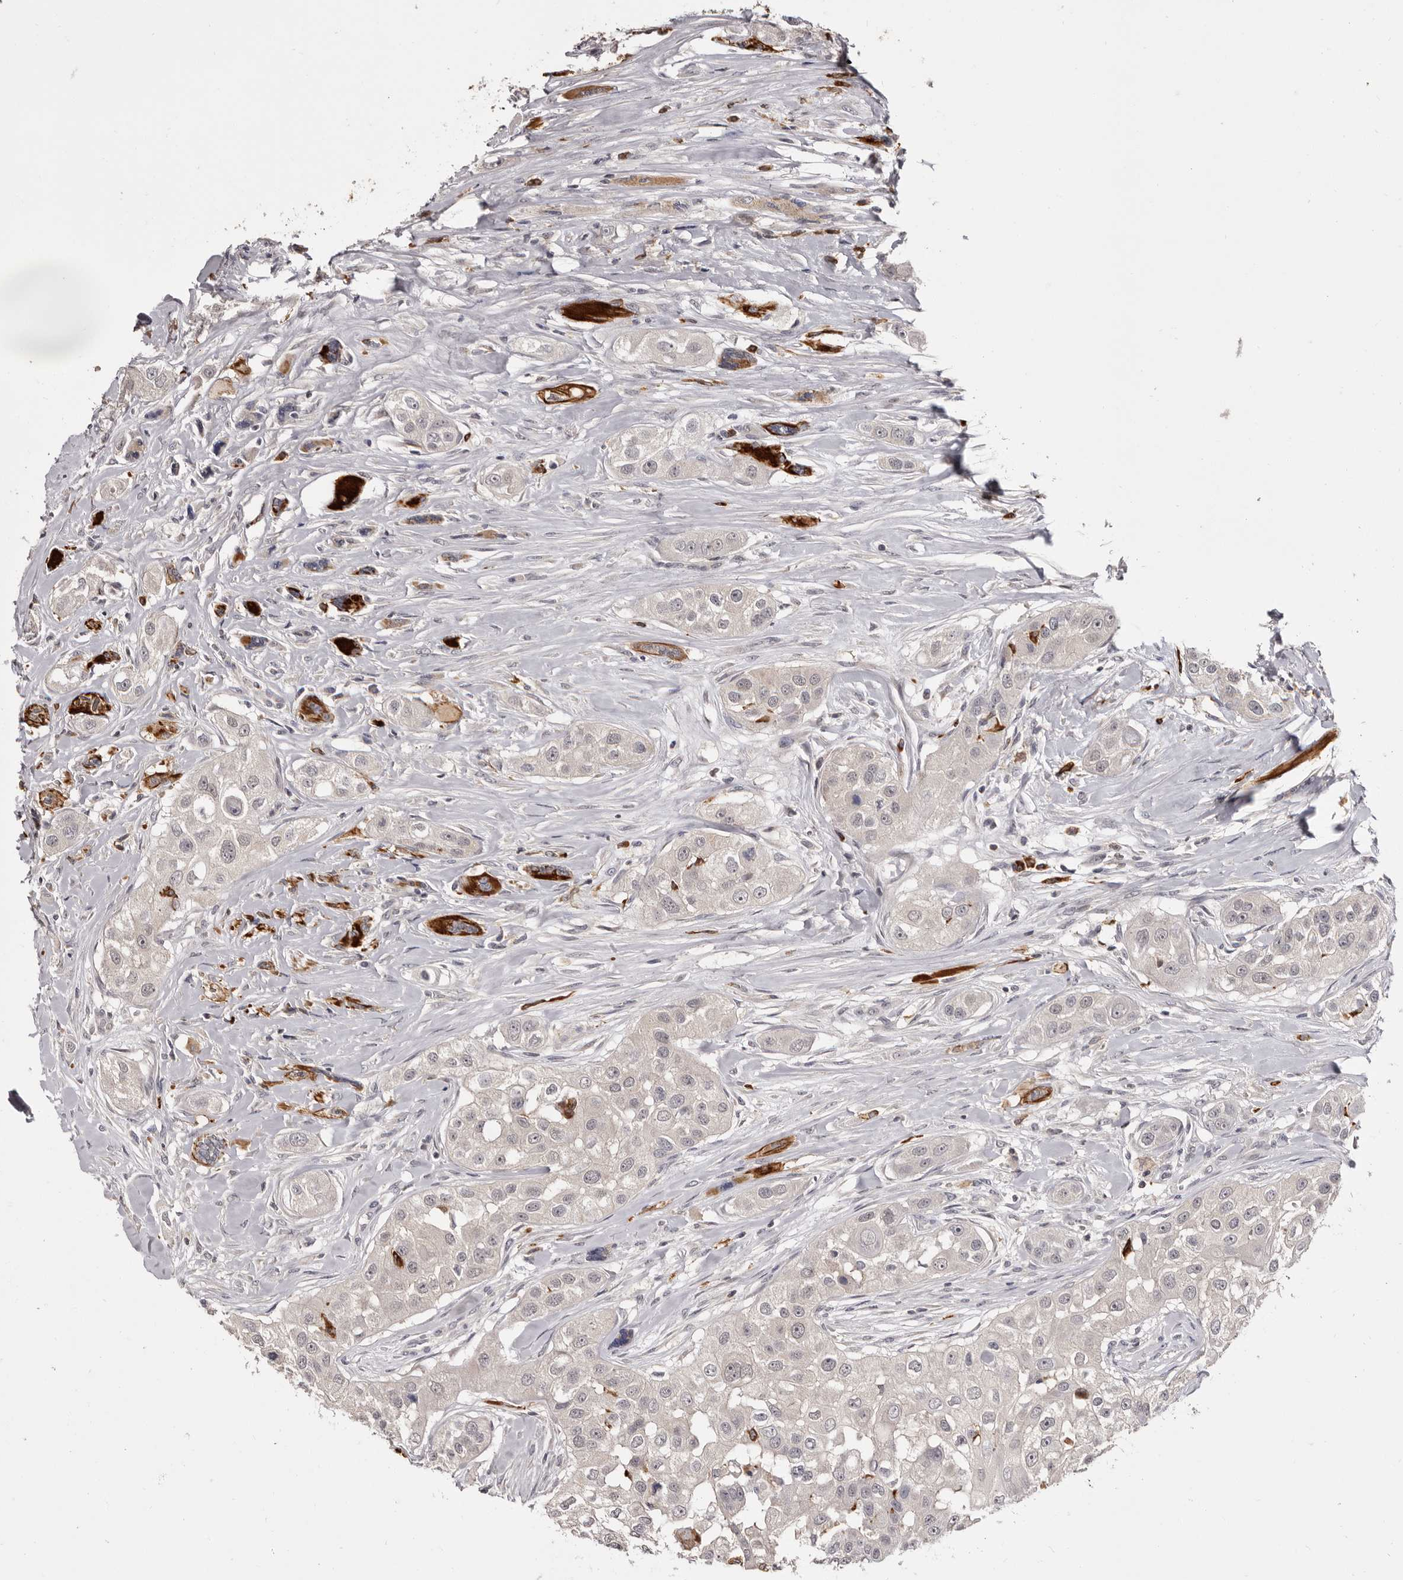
{"staining": {"intensity": "negative", "quantity": "none", "location": "none"}, "tissue": "head and neck cancer", "cell_type": "Tumor cells", "image_type": "cancer", "snomed": [{"axis": "morphology", "description": "Normal tissue, NOS"}, {"axis": "morphology", "description": "Squamous cell carcinoma, NOS"}, {"axis": "topography", "description": "Skeletal muscle"}, {"axis": "topography", "description": "Head-Neck"}], "caption": "This is an immunohistochemistry (IHC) histopathology image of human head and neck cancer (squamous cell carcinoma). There is no staining in tumor cells.", "gene": "TNNI1", "patient": {"sex": "male", "age": 51}}